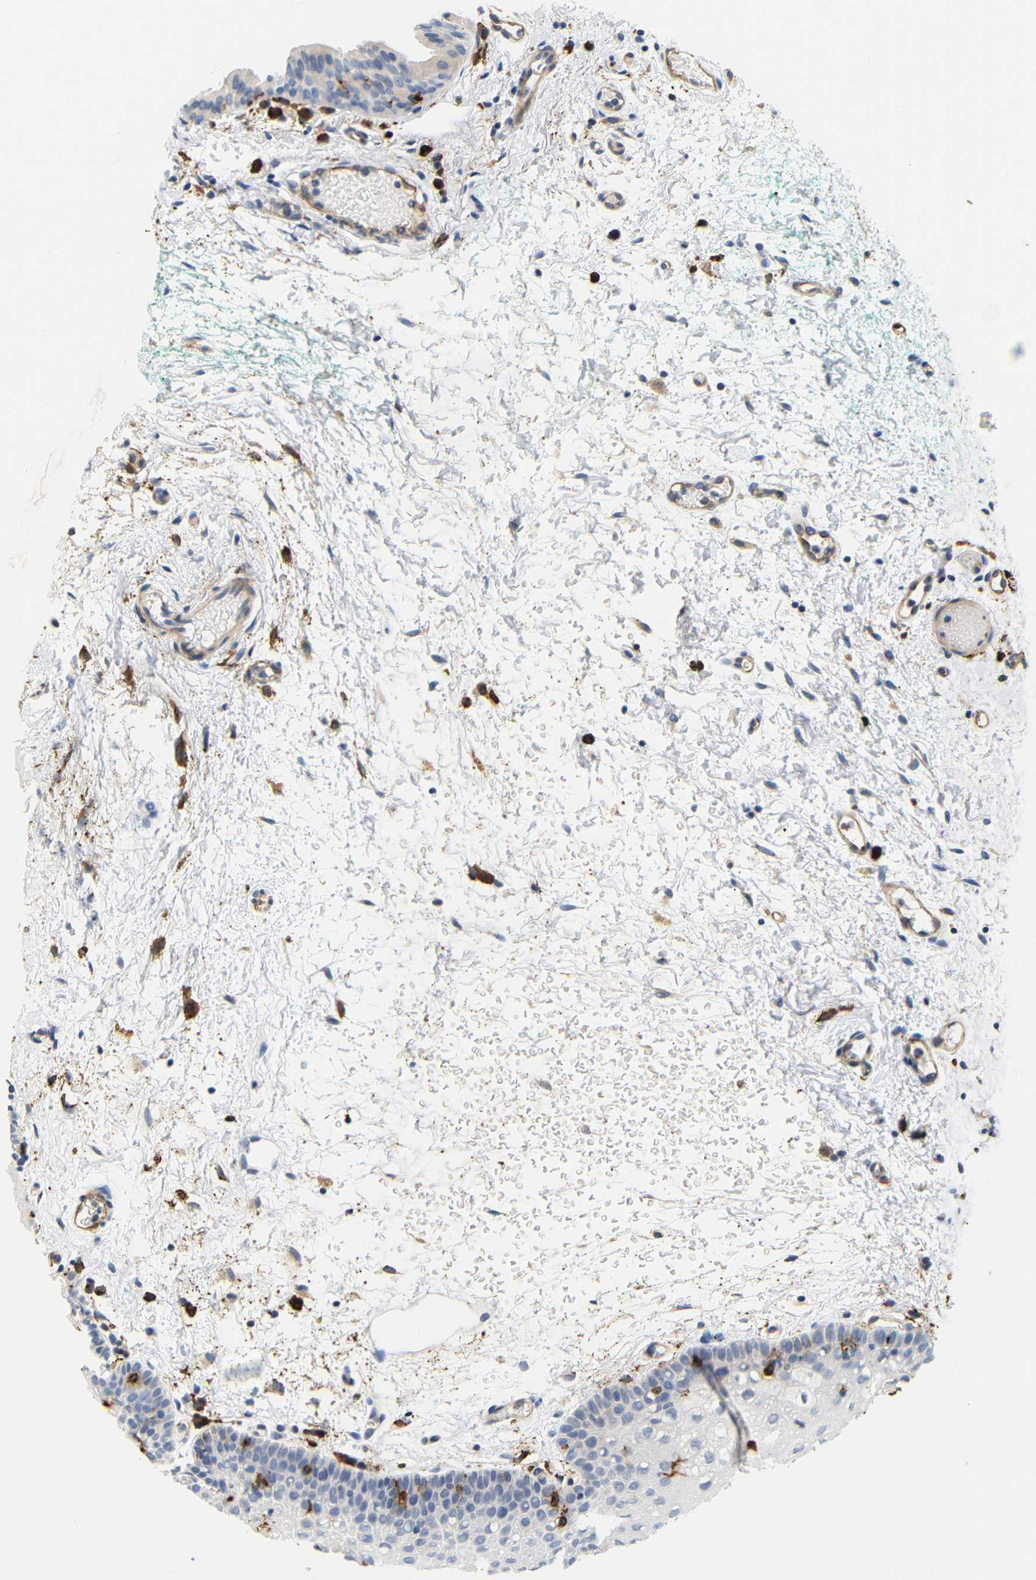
{"staining": {"intensity": "weak", "quantity": "<25%", "location": "cytoplasmic/membranous"}, "tissue": "oral mucosa", "cell_type": "Squamous epithelial cells", "image_type": "normal", "snomed": [{"axis": "morphology", "description": "Normal tissue, NOS"}, {"axis": "morphology", "description": "Squamous cell carcinoma, NOS"}, {"axis": "topography", "description": "Oral tissue"}, {"axis": "topography", "description": "Salivary gland"}, {"axis": "topography", "description": "Head-Neck"}], "caption": "An immunohistochemistry image of normal oral mucosa is shown. There is no staining in squamous epithelial cells of oral mucosa. (IHC, brightfield microscopy, high magnification).", "gene": "HLA", "patient": {"sex": "female", "age": 62}}